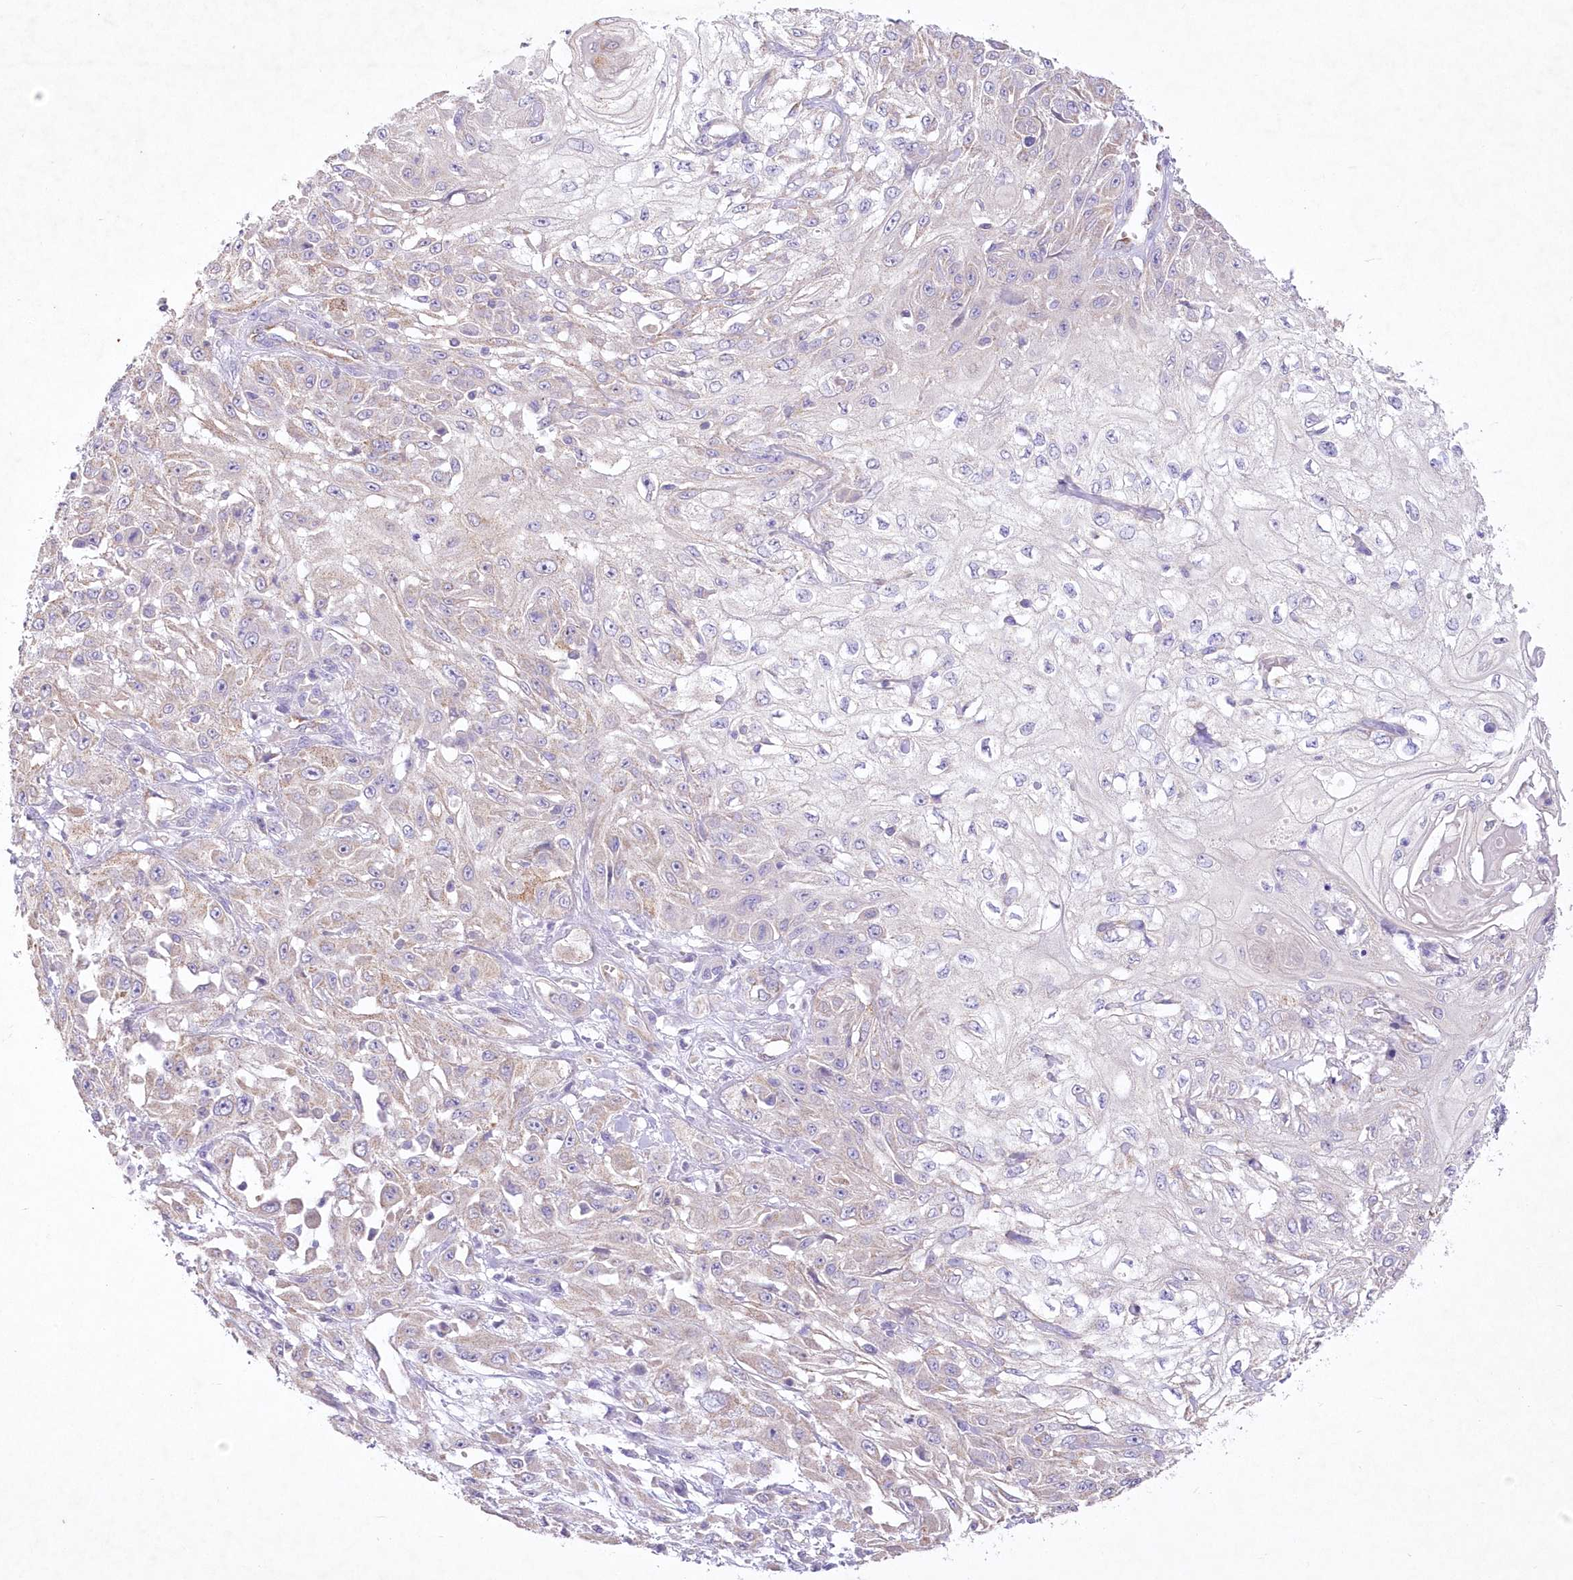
{"staining": {"intensity": "weak", "quantity": "<25%", "location": "cytoplasmic/membranous"}, "tissue": "skin cancer", "cell_type": "Tumor cells", "image_type": "cancer", "snomed": [{"axis": "morphology", "description": "Squamous cell carcinoma, NOS"}, {"axis": "morphology", "description": "Squamous cell carcinoma, metastatic, NOS"}, {"axis": "topography", "description": "Skin"}, {"axis": "topography", "description": "Lymph node"}], "caption": "IHC image of neoplastic tissue: skin metastatic squamous cell carcinoma stained with DAB (3,3'-diaminobenzidine) demonstrates no significant protein staining in tumor cells. (DAB immunohistochemistry (IHC), high magnification).", "gene": "ITSN2", "patient": {"sex": "male", "age": 75}}